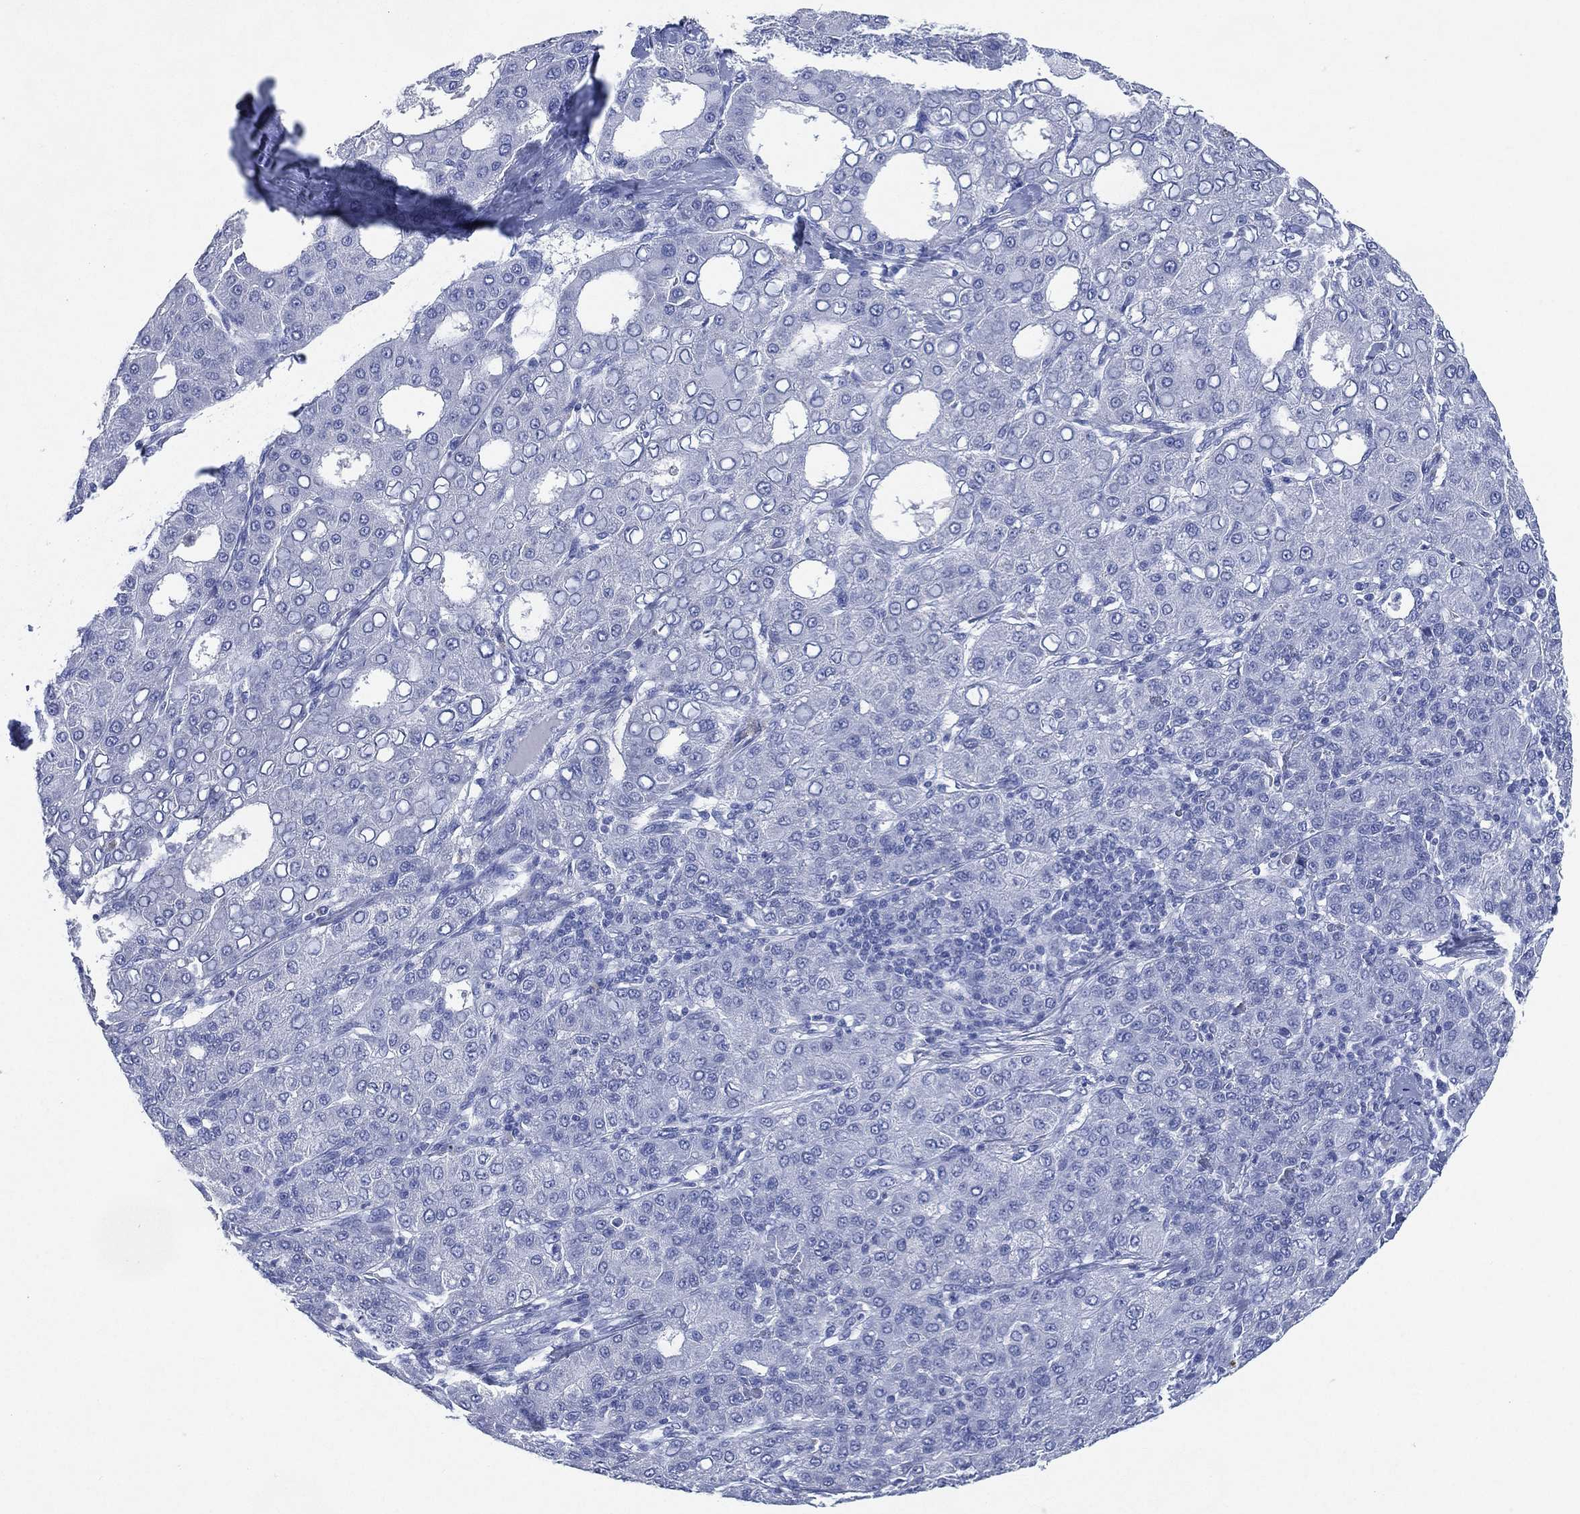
{"staining": {"intensity": "negative", "quantity": "none", "location": "none"}, "tissue": "liver cancer", "cell_type": "Tumor cells", "image_type": "cancer", "snomed": [{"axis": "morphology", "description": "Carcinoma, Hepatocellular, NOS"}, {"axis": "topography", "description": "Liver"}], "caption": "Tumor cells show no significant protein expression in hepatocellular carcinoma (liver).", "gene": "SIGLECL1", "patient": {"sex": "male", "age": 65}}